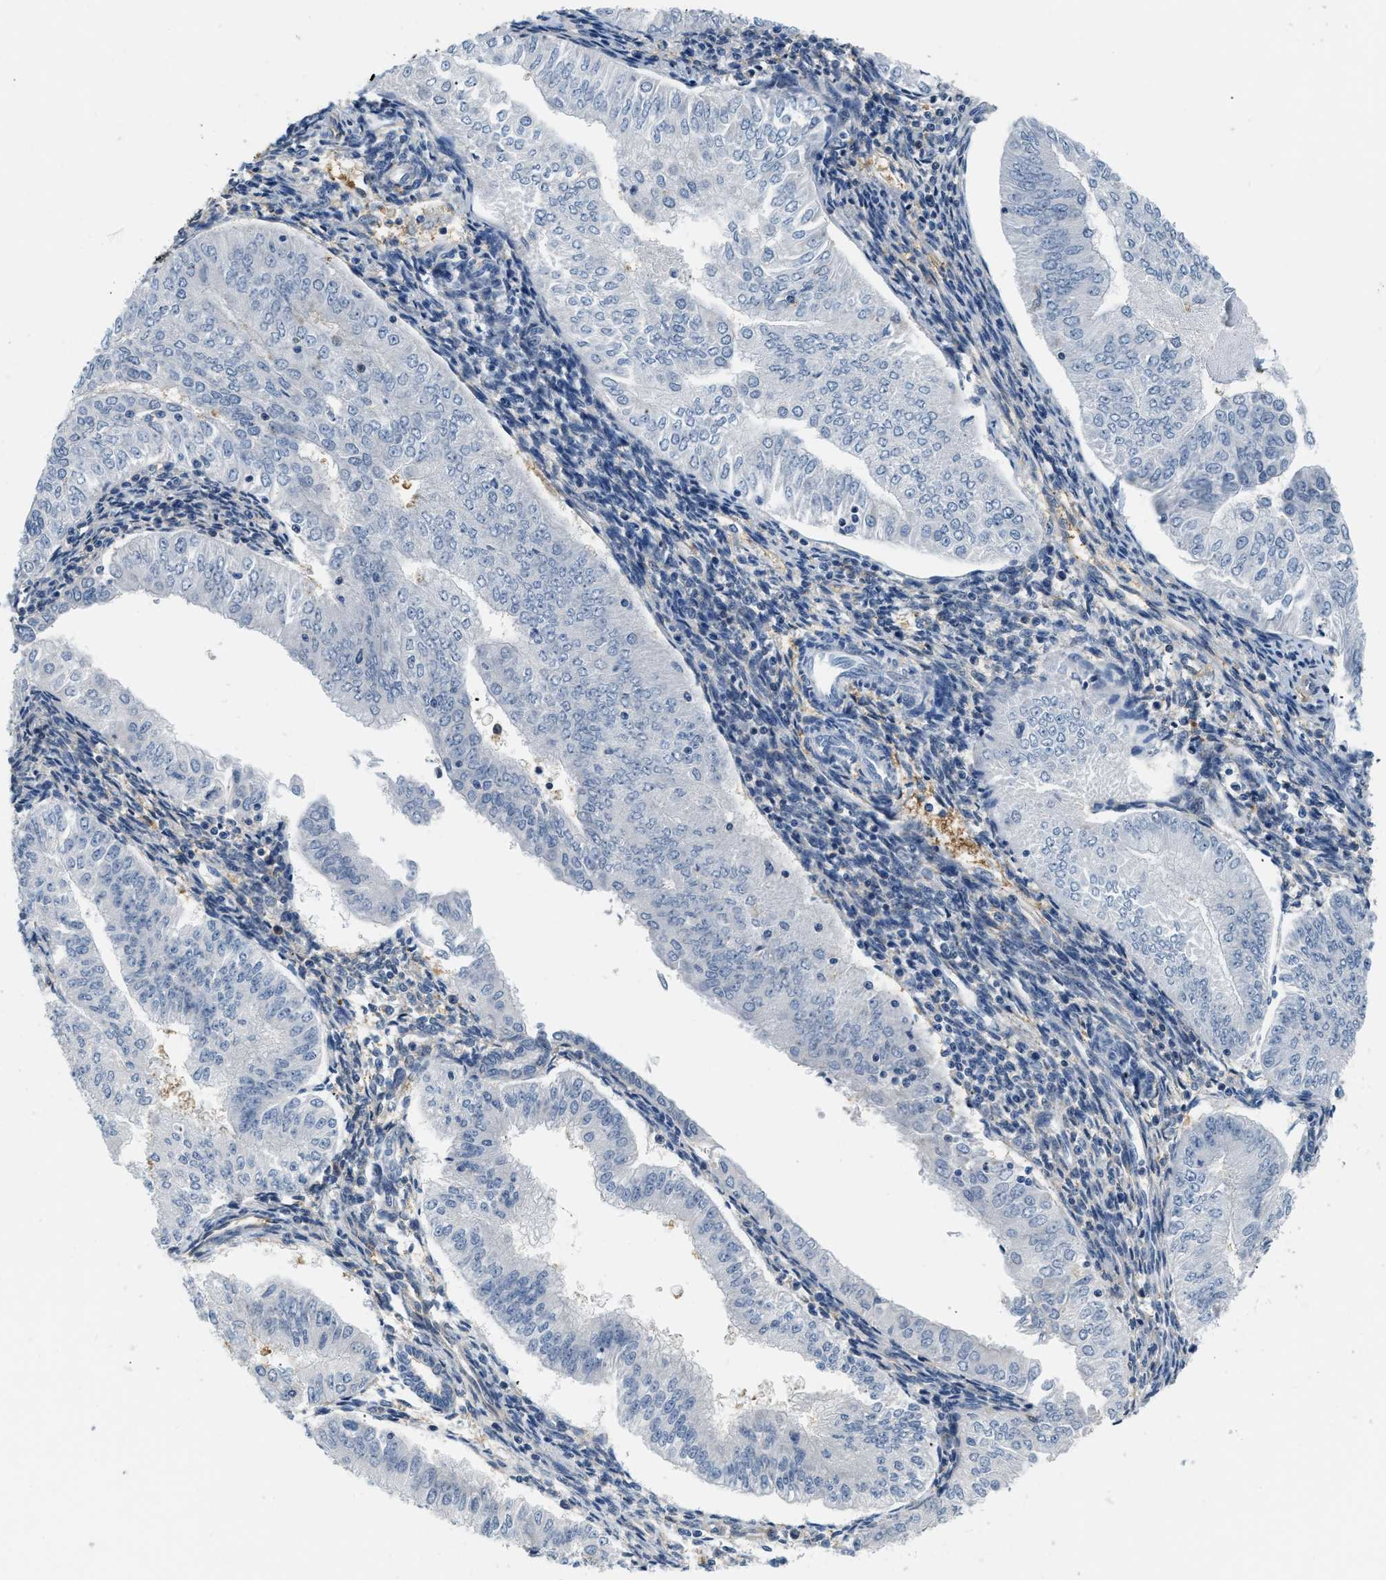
{"staining": {"intensity": "negative", "quantity": "none", "location": "none"}, "tissue": "endometrial cancer", "cell_type": "Tumor cells", "image_type": "cancer", "snomed": [{"axis": "morphology", "description": "Normal tissue, NOS"}, {"axis": "morphology", "description": "Adenocarcinoma, NOS"}, {"axis": "topography", "description": "Endometrium"}], "caption": "A high-resolution micrograph shows immunohistochemistry (IHC) staining of endometrial cancer (adenocarcinoma), which demonstrates no significant staining in tumor cells. (DAB (3,3'-diaminobenzidine) immunohistochemistry with hematoxylin counter stain).", "gene": "EIF4EBP2", "patient": {"sex": "female", "age": 53}}